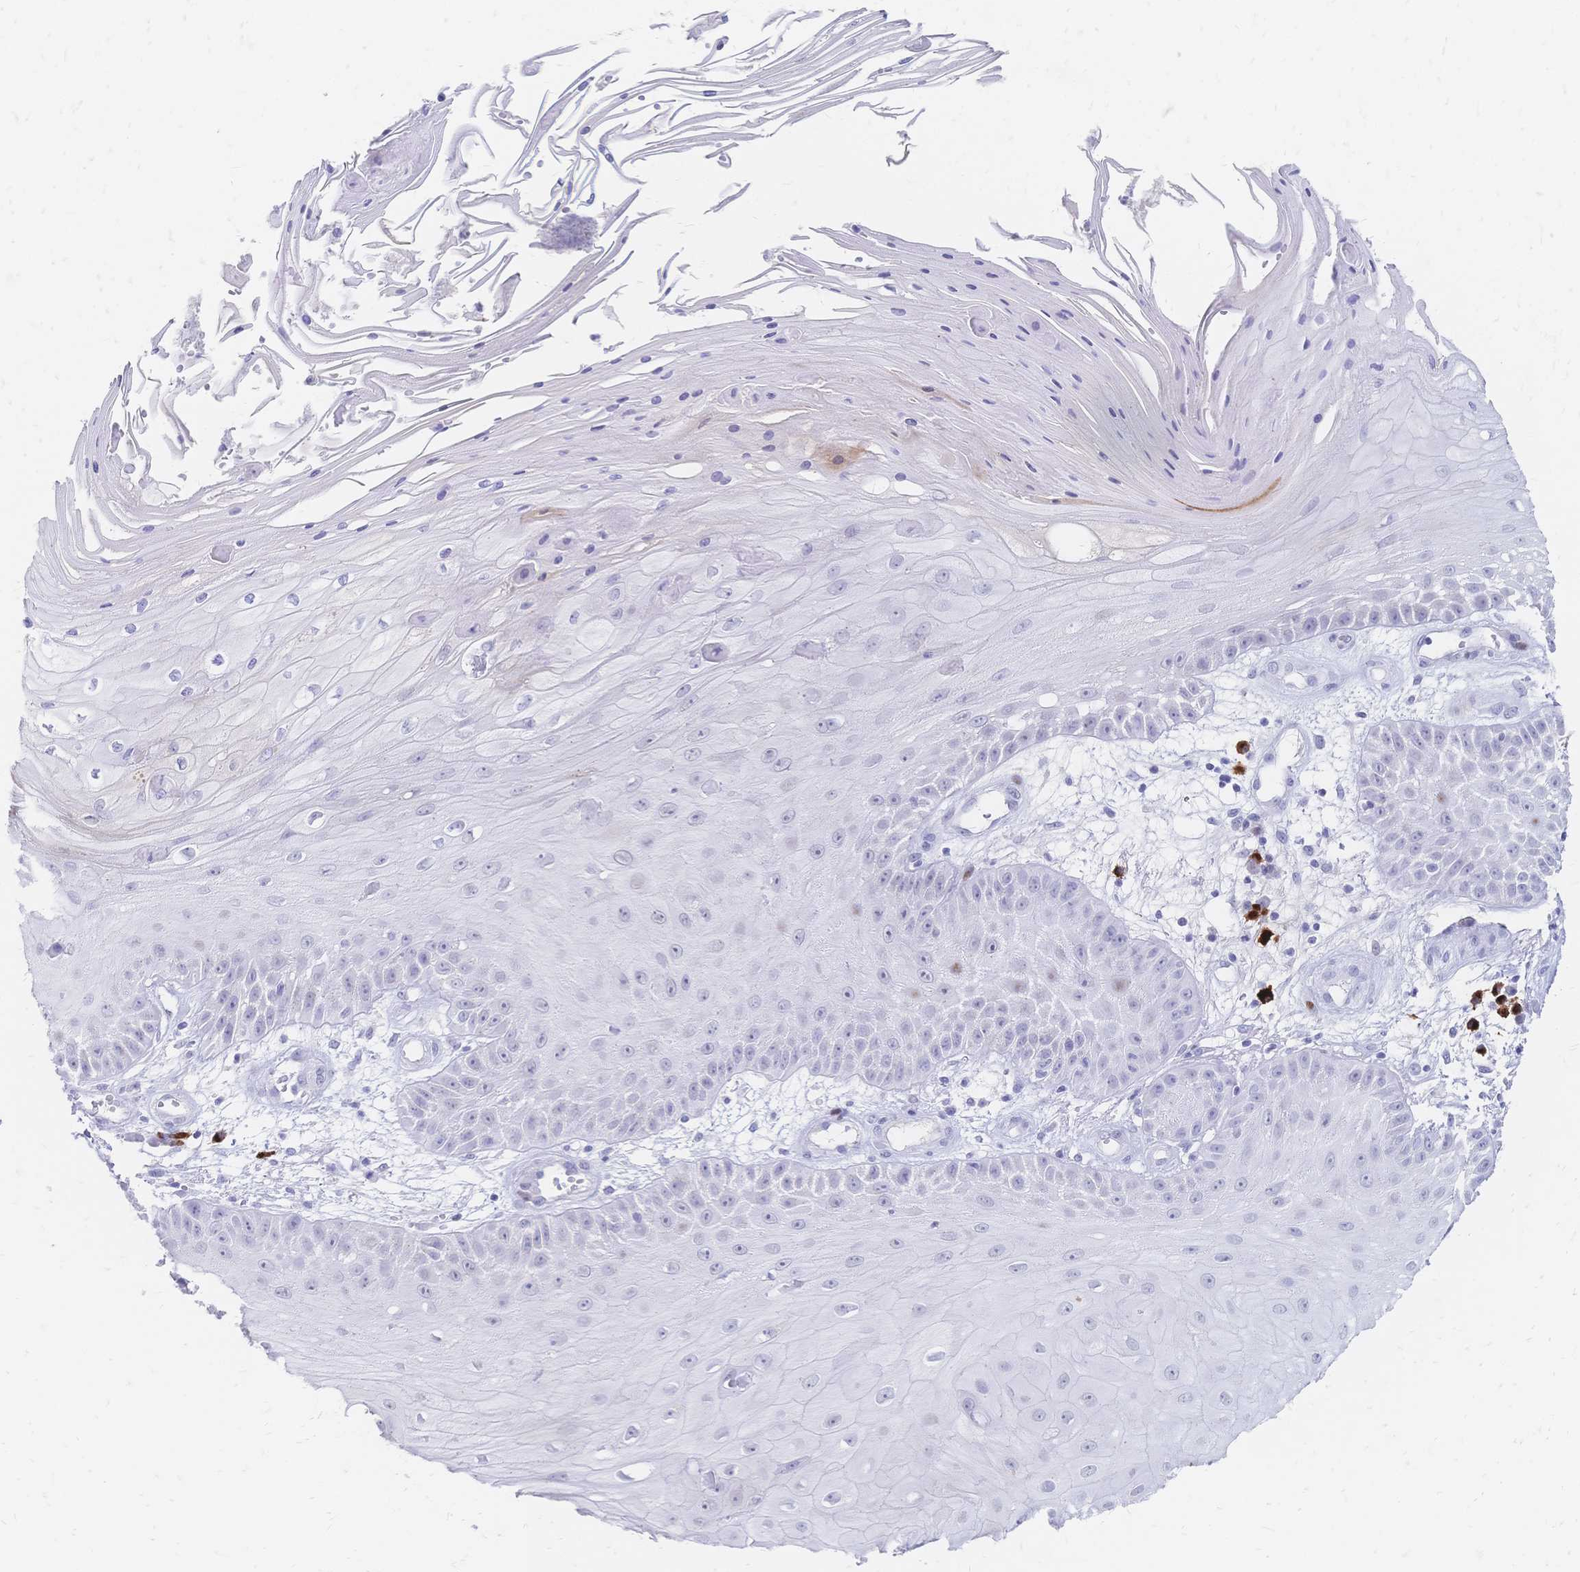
{"staining": {"intensity": "negative", "quantity": "none", "location": "none"}, "tissue": "skin cancer", "cell_type": "Tumor cells", "image_type": "cancer", "snomed": [{"axis": "morphology", "description": "Squamous cell carcinoma, NOS"}, {"axis": "topography", "description": "Skin"}], "caption": "Immunohistochemistry photomicrograph of human skin cancer (squamous cell carcinoma) stained for a protein (brown), which displays no positivity in tumor cells.", "gene": "PSORS1C2", "patient": {"sex": "male", "age": 70}}